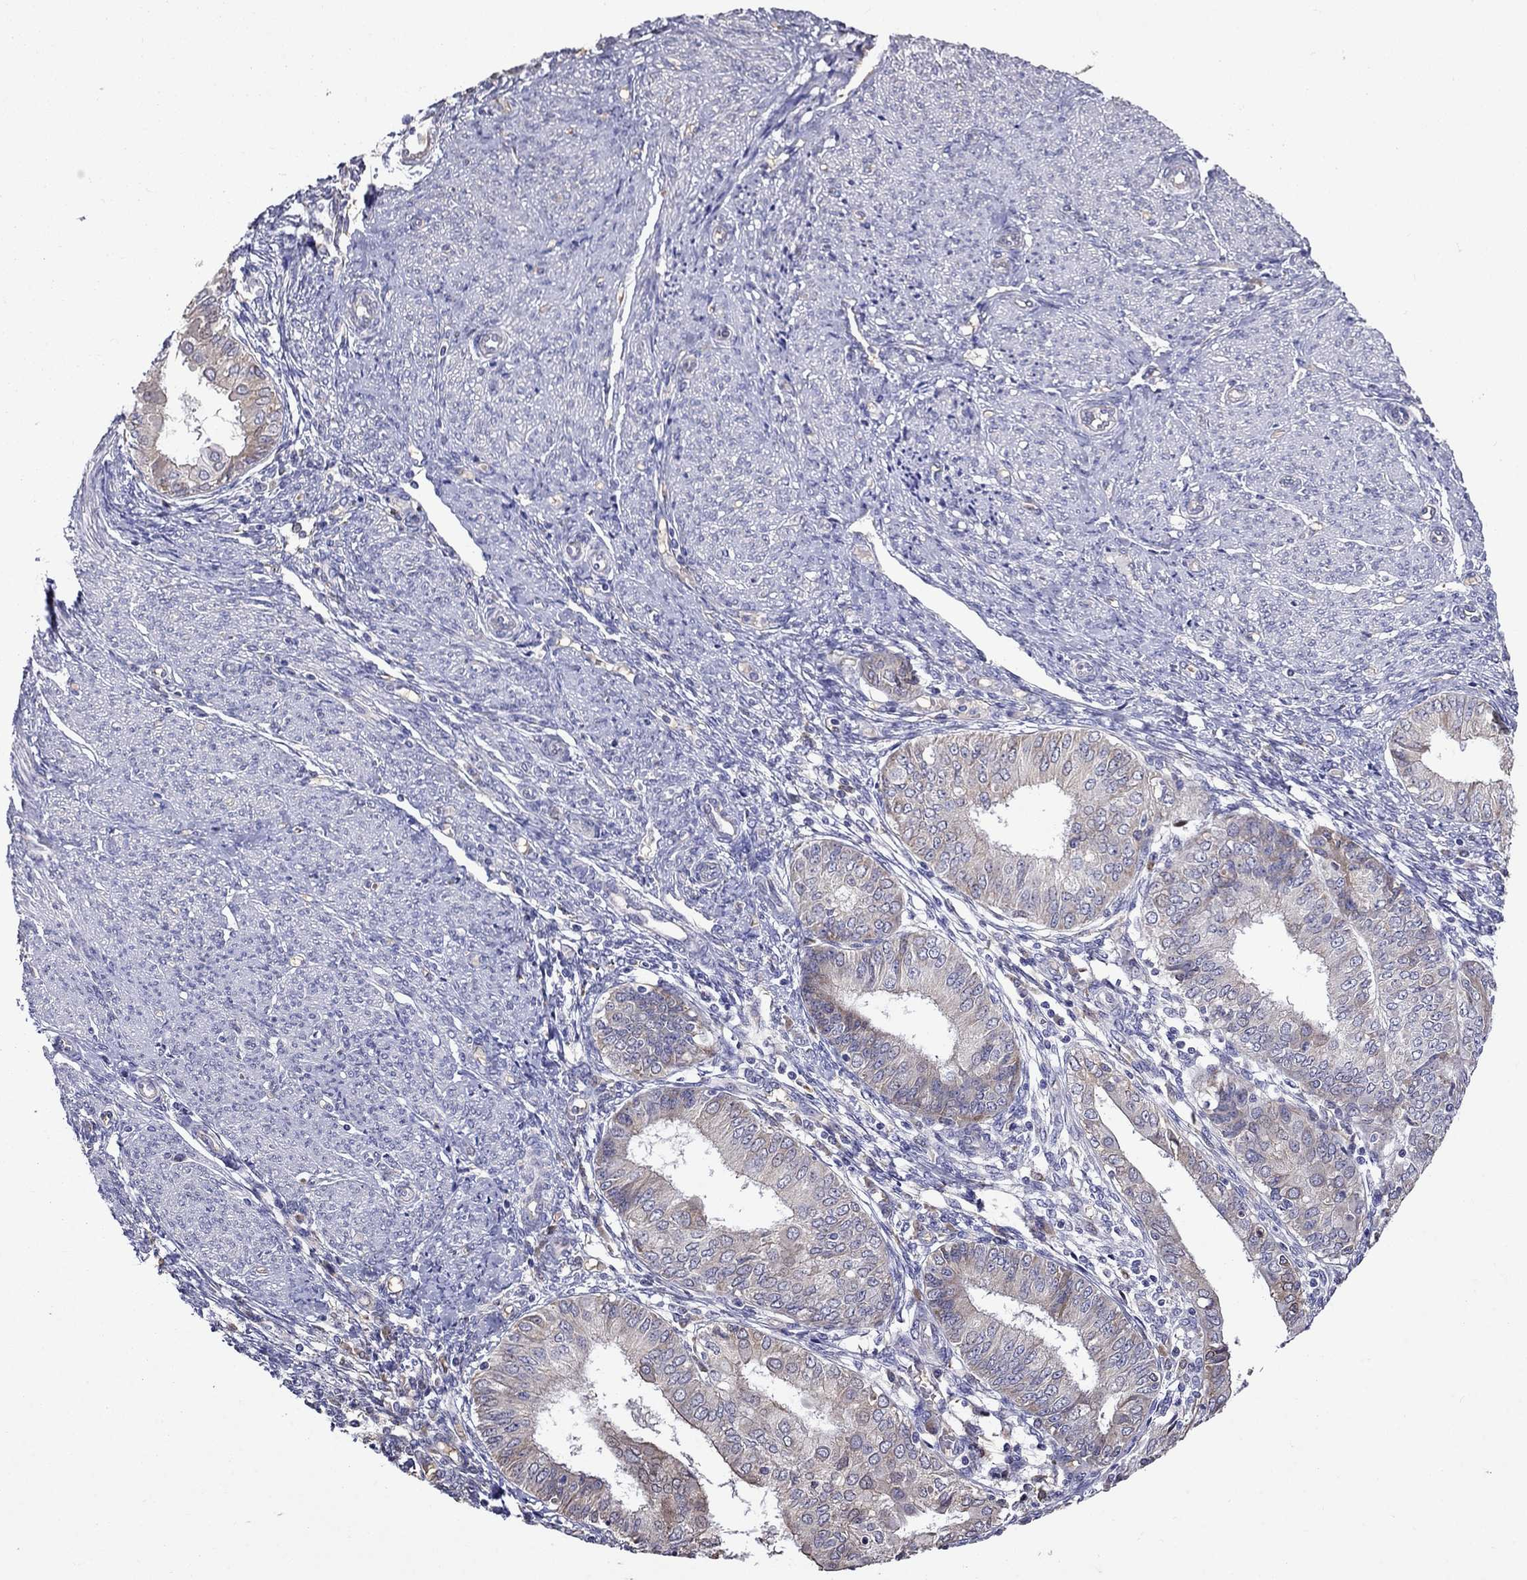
{"staining": {"intensity": "weak", "quantity": "25%-75%", "location": "cytoplasmic/membranous"}, "tissue": "endometrial cancer", "cell_type": "Tumor cells", "image_type": "cancer", "snomed": [{"axis": "morphology", "description": "Adenocarcinoma, NOS"}, {"axis": "topography", "description": "Endometrium"}], "caption": "A high-resolution histopathology image shows IHC staining of endometrial cancer (adenocarcinoma), which reveals weak cytoplasmic/membranous expression in approximately 25%-75% of tumor cells. Using DAB (3,3'-diaminobenzidine) (brown) and hematoxylin (blue) stains, captured at high magnification using brightfield microscopy.", "gene": "ADAM28", "patient": {"sex": "female", "age": 68}}